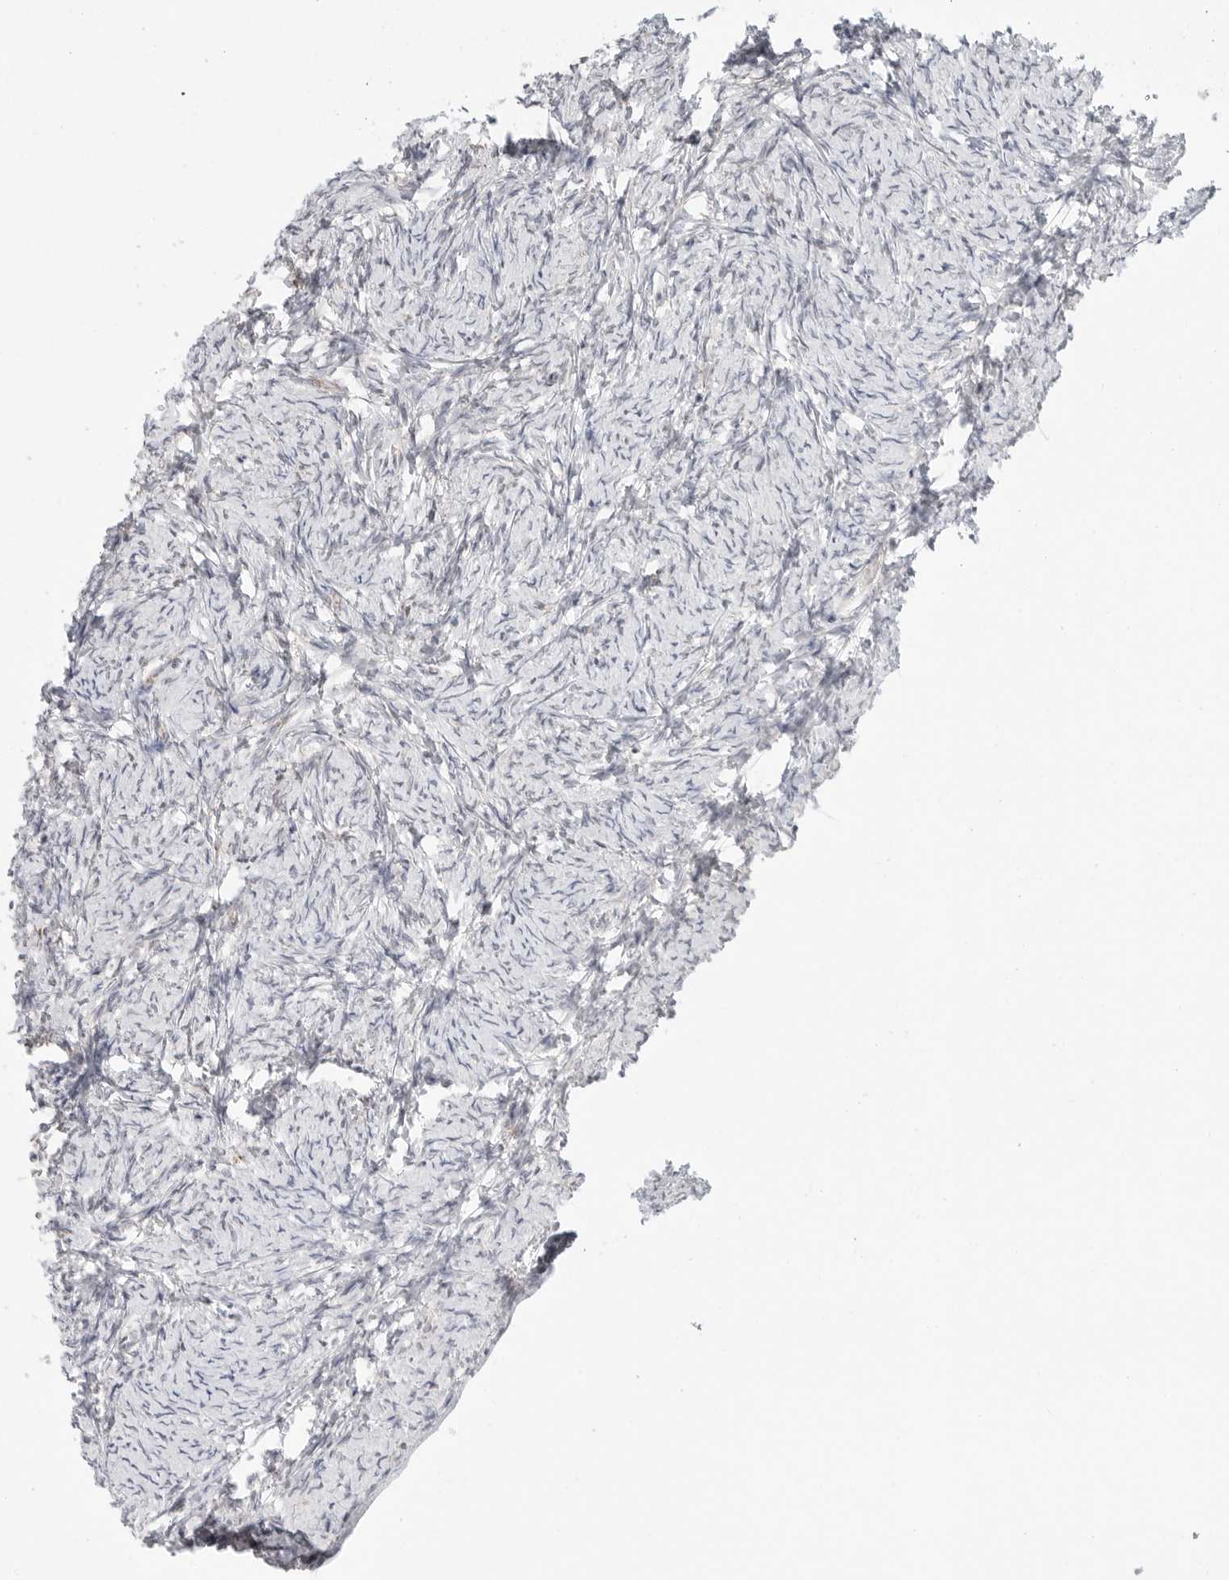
{"staining": {"intensity": "negative", "quantity": "none", "location": "none"}, "tissue": "ovary", "cell_type": "Ovarian stroma cells", "image_type": "normal", "snomed": [{"axis": "morphology", "description": "Normal tissue, NOS"}, {"axis": "topography", "description": "Ovary"}], "caption": "This image is of benign ovary stained with immunohistochemistry (IHC) to label a protein in brown with the nuclei are counter-stained blue. There is no staining in ovarian stroma cells.", "gene": "POLR3GL", "patient": {"sex": "female", "age": 34}}